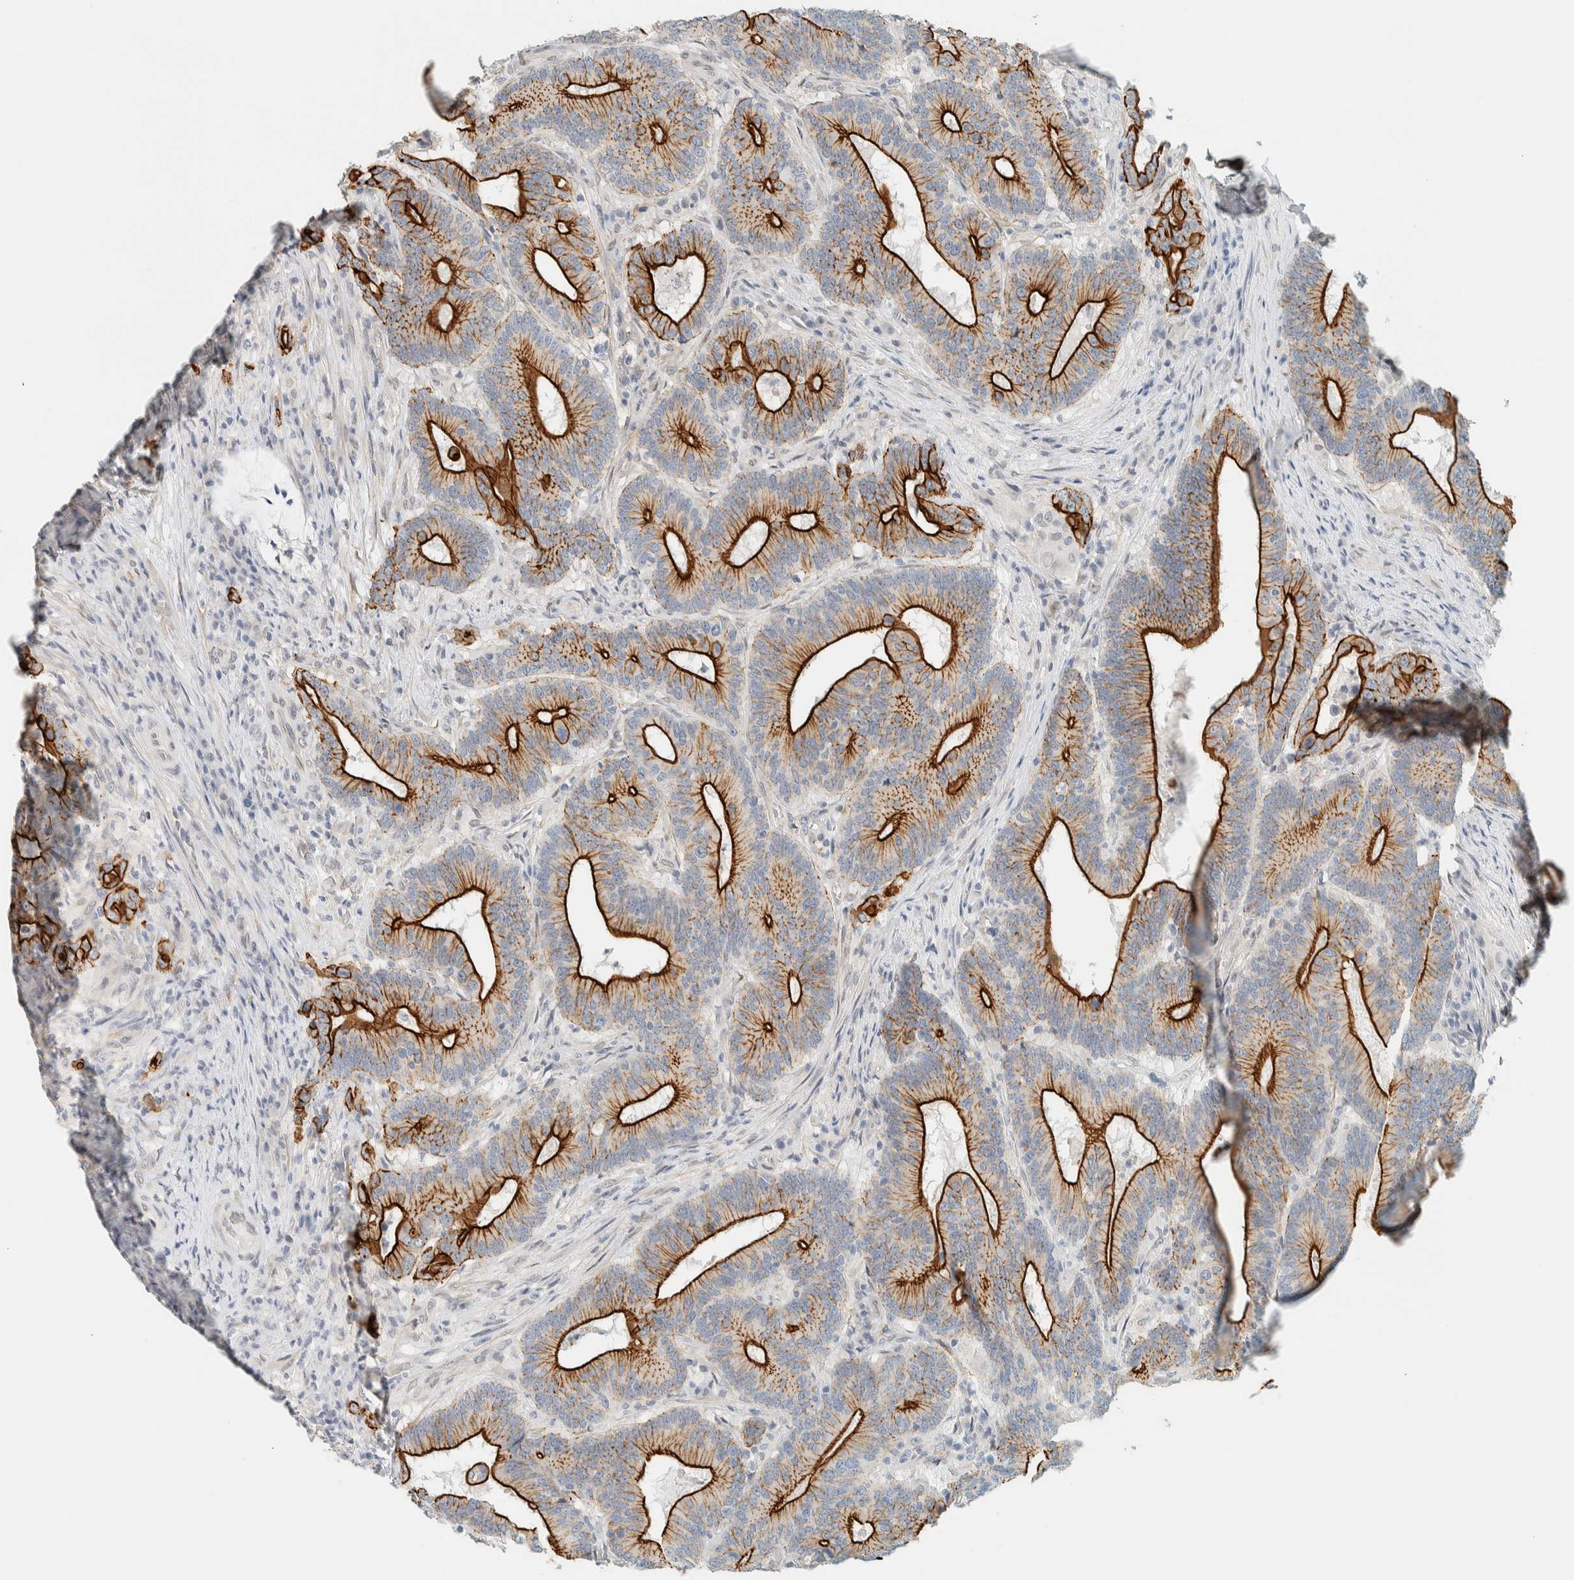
{"staining": {"intensity": "strong", "quantity": "25%-75%", "location": "cytoplasmic/membranous"}, "tissue": "colorectal cancer", "cell_type": "Tumor cells", "image_type": "cancer", "snomed": [{"axis": "morphology", "description": "Adenocarcinoma, NOS"}, {"axis": "topography", "description": "Colon"}], "caption": "Colorectal adenocarcinoma stained for a protein (brown) displays strong cytoplasmic/membranous positive positivity in approximately 25%-75% of tumor cells.", "gene": "C1QTNF12", "patient": {"sex": "female", "age": 66}}